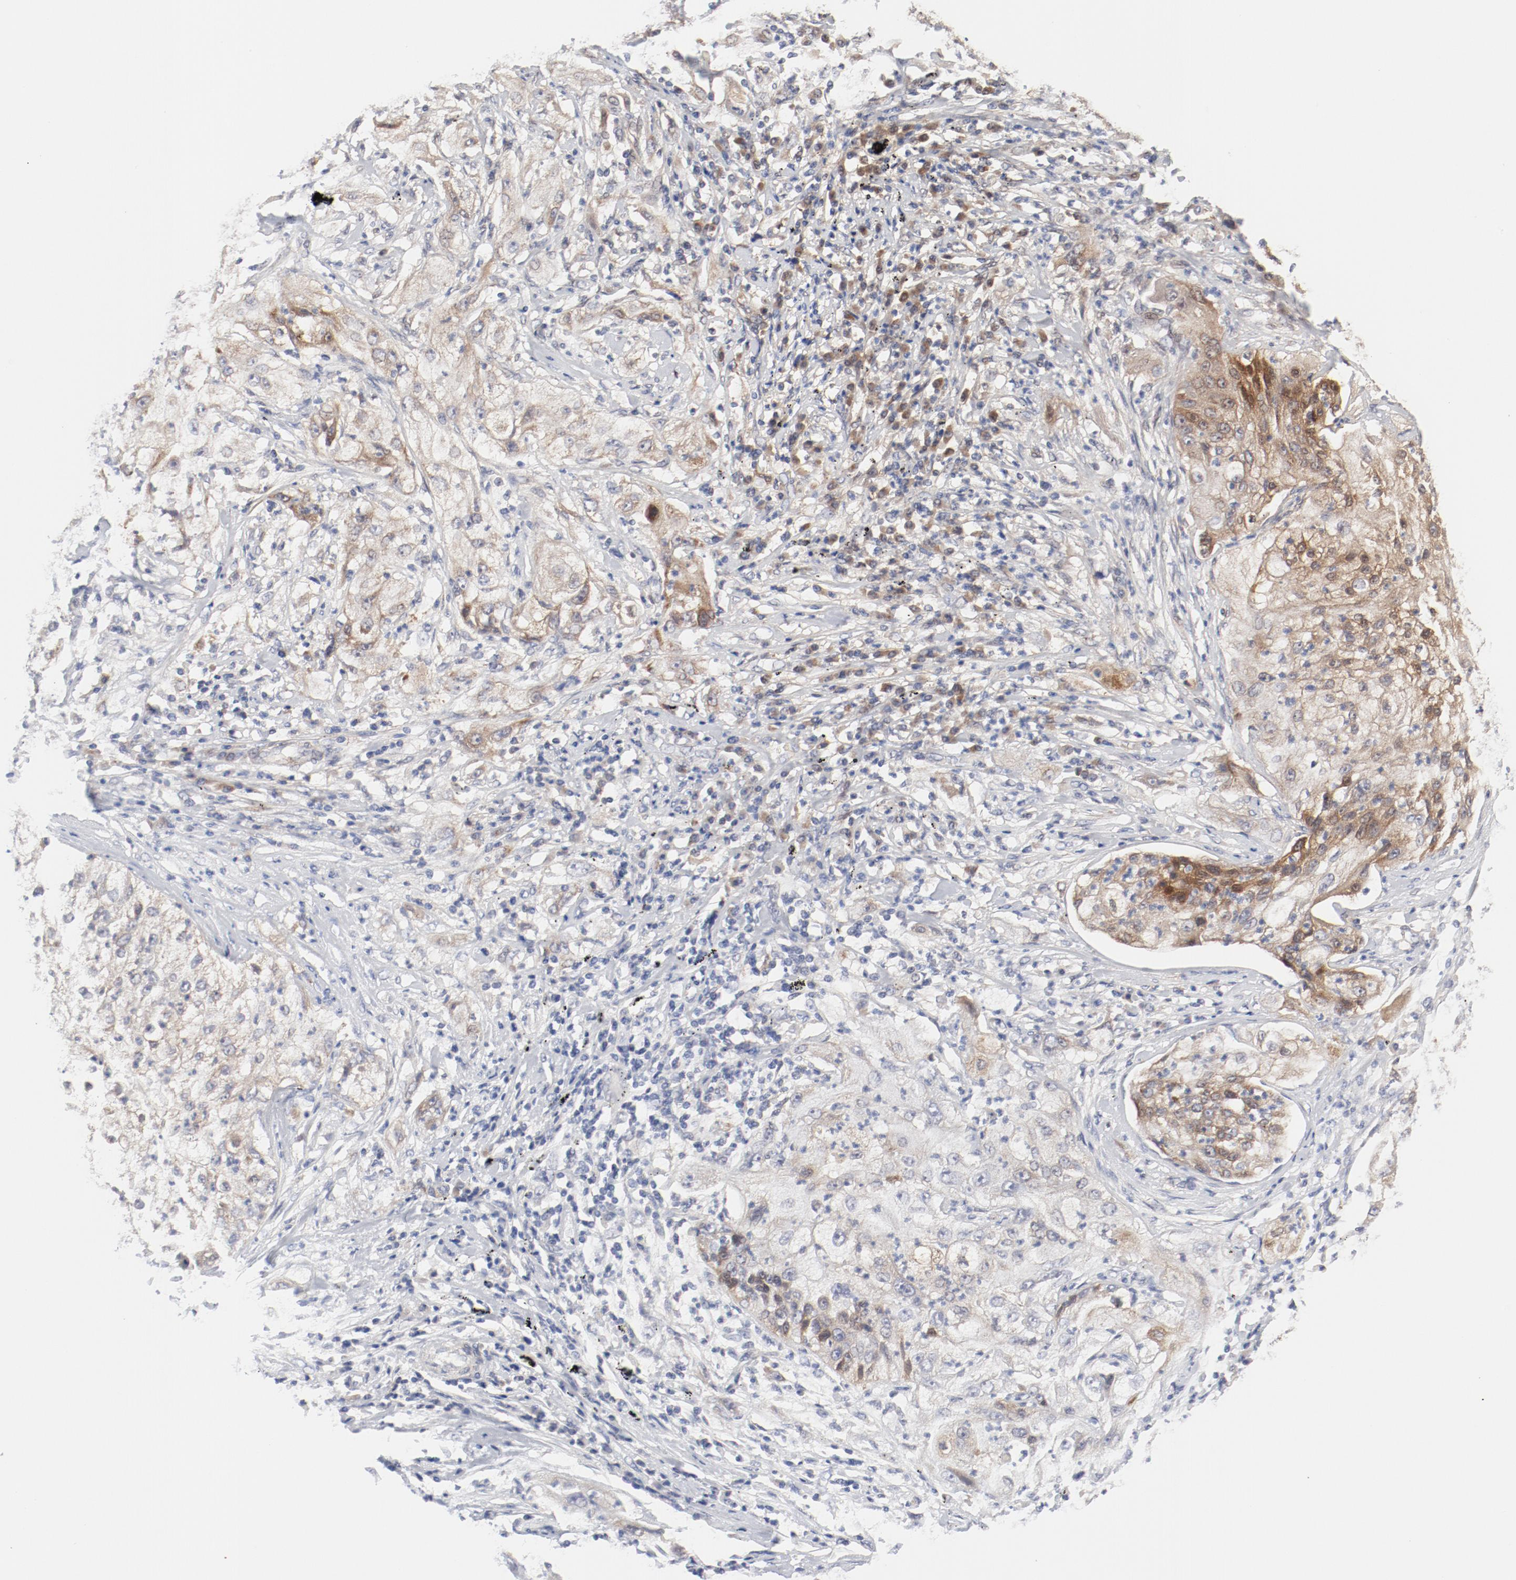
{"staining": {"intensity": "strong", "quantity": ">75%", "location": "cytoplasmic/membranous"}, "tissue": "lung cancer", "cell_type": "Tumor cells", "image_type": "cancer", "snomed": [{"axis": "morphology", "description": "Inflammation, NOS"}, {"axis": "morphology", "description": "Squamous cell carcinoma, NOS"}, {"axis": "topography", "description": "Lymph node"}, {"axis": "topography", "description": "Soft tissue"}, {"axis": "topography", "description": "Lung"}], "caption": "Lung squamous cell carcinoma stained for a protein displays strong cytoplasmic/membranous positivity in tumor cells. (DAB IHC, brown staining for protein, blue staining for nuclei).", "gene": "BAD", "patient": {"sex": "male", "age": 66}}